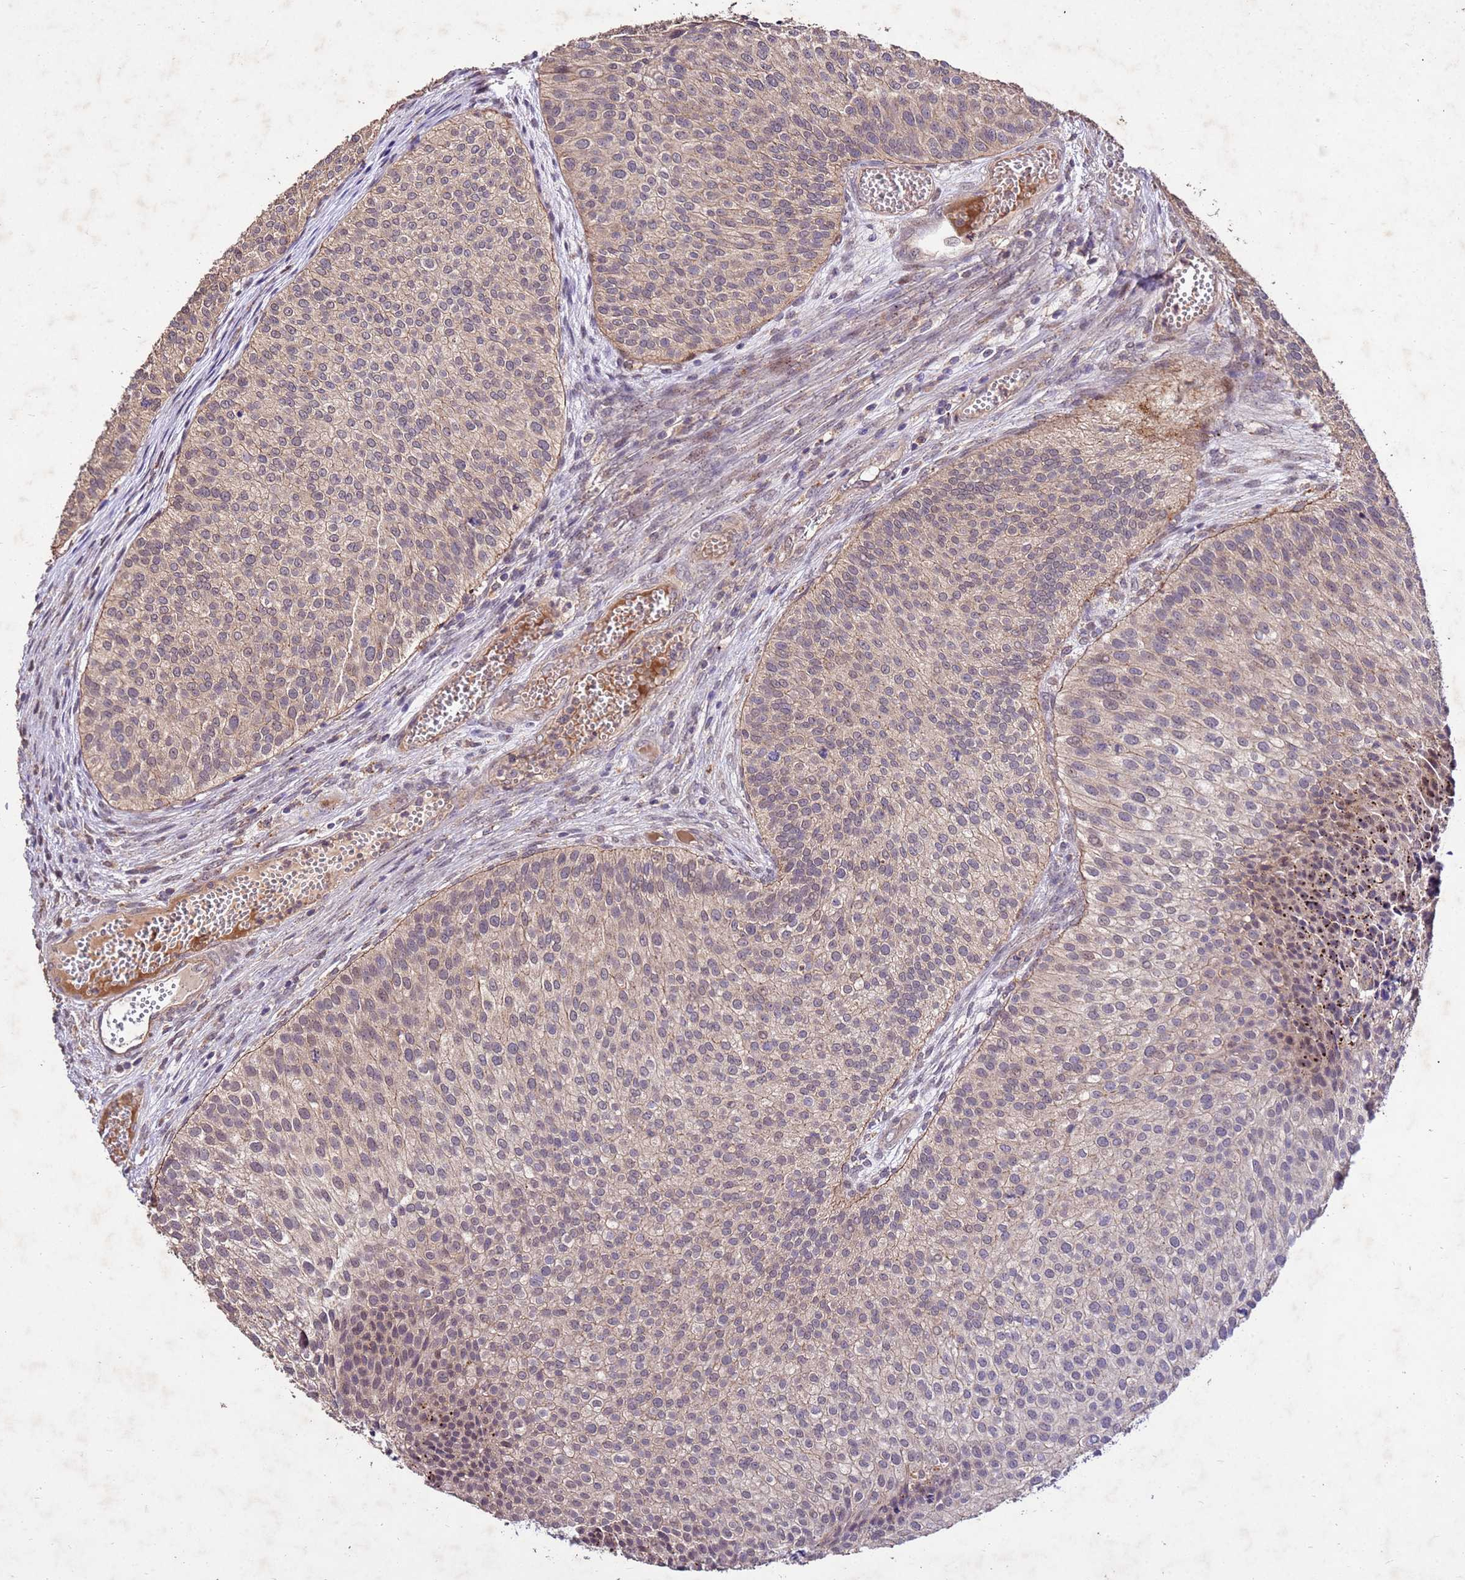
{"staining": {"intensity": "weak", "quantity": "25%-75%", "location": "cytoplasmic/membranous,nuclear"}, "tissue": "urothelial cancer", "cell_type": "Tumor cells", "image_type": "cancer", "snomed": [{"axis": "morphology", "description": "Urothelial carcinoma, Low grade"}, {"axis": "topography", "description": "Urinary bladder"}], "caption": "Immunohistochemical staining of urothelial cancer exhibits low levels of weak cytoplasmic/membranous and nuclear protein expression in about 25%-75% of tumor cells. Immunohistochemistry stains the protein in brown and the nuclei are stained blue.", "gene": "TOR4A", "patient": {"sex": "male", "age": 84}}